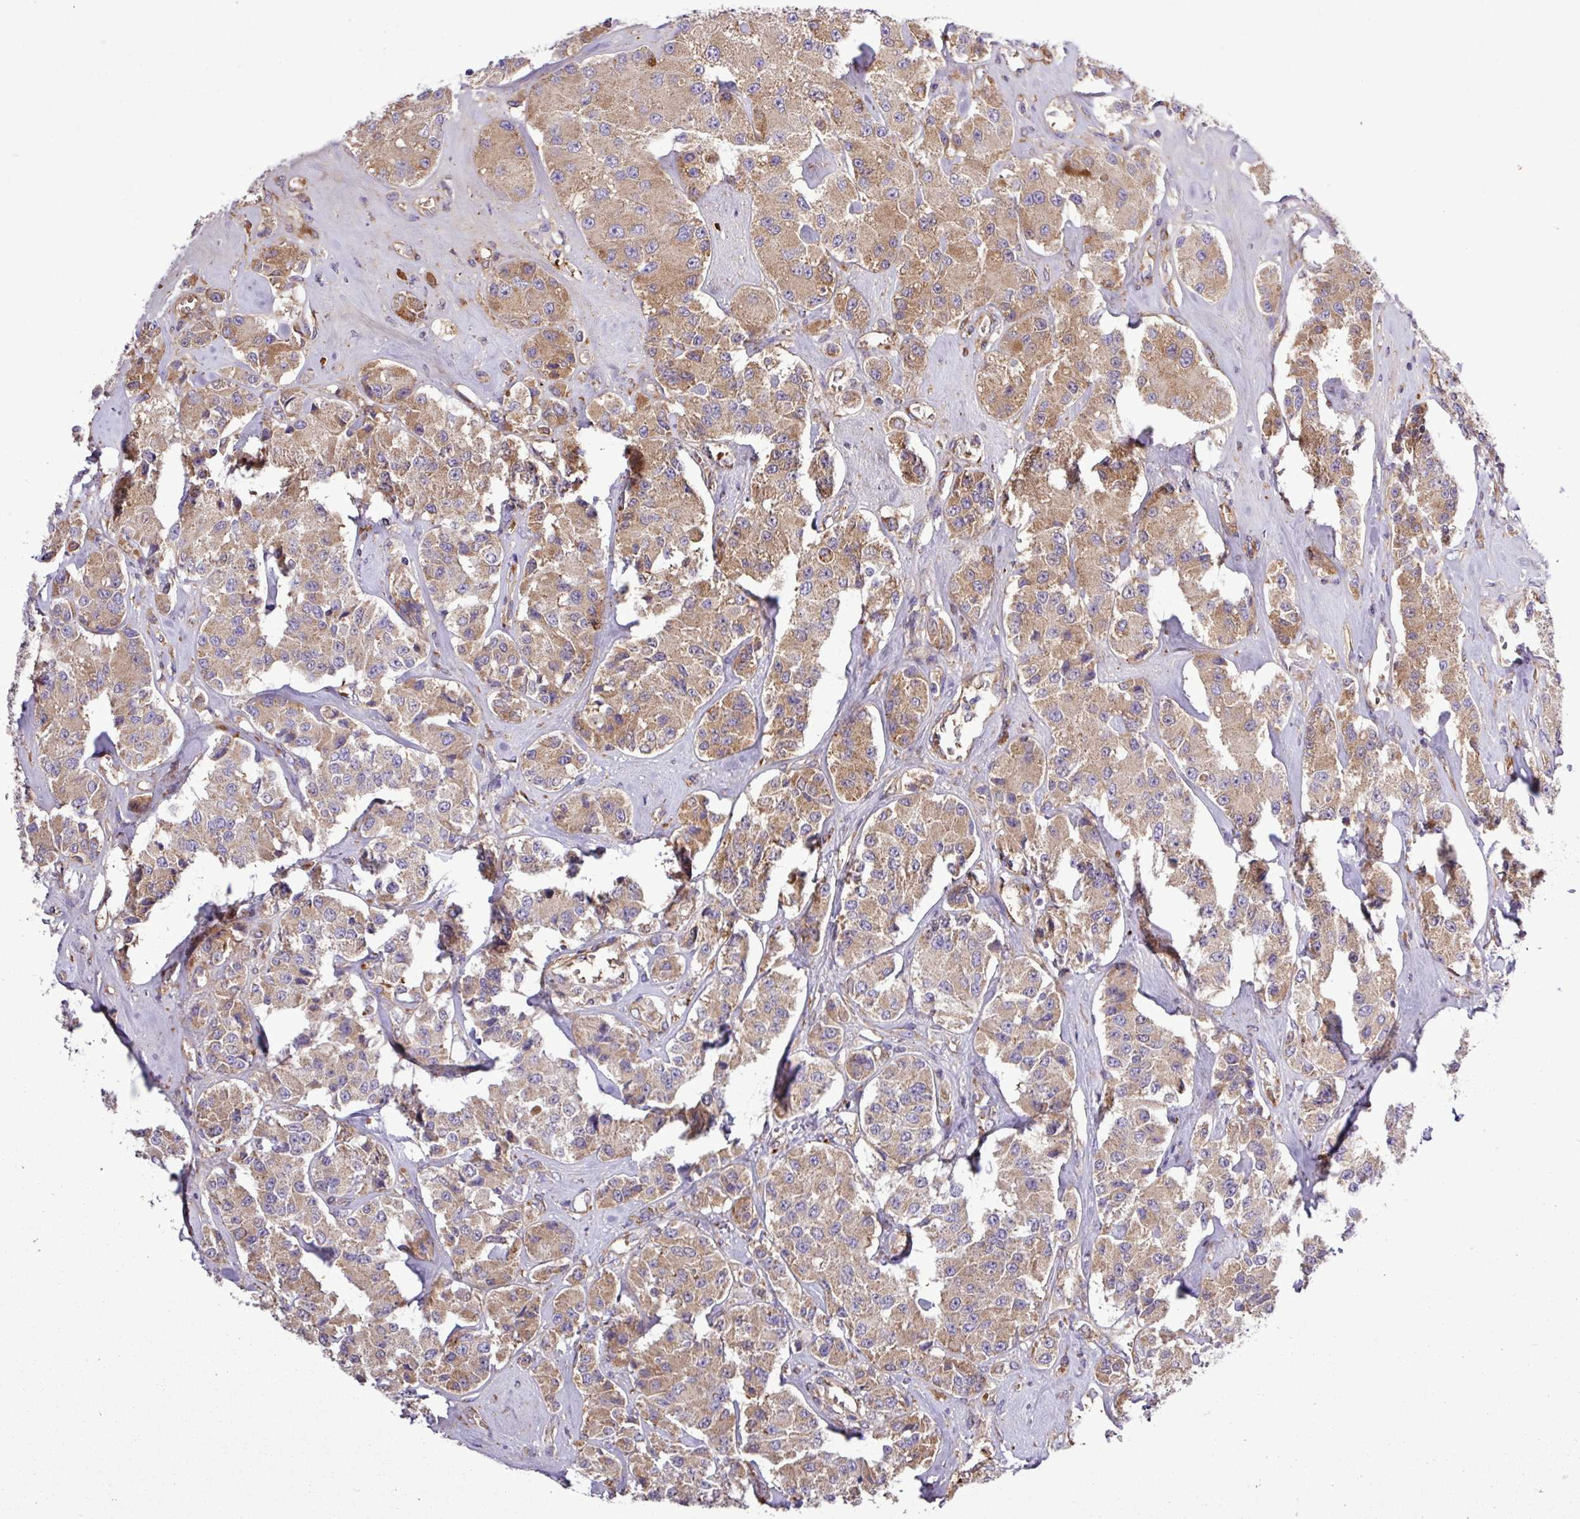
{"staining": {"intensity": "moderate", "quantity": ">75%", "location": "cytoplasmic/membranous"}, "tissue": "carcinoid", "cell_type": "Tumor cells", "image_type": "cancer", "snomed": [{"axis": "morphology", "description": "Carcinoid, malignant, NOS"}, {"axis": "topography", "description": "Pancreas"}], "caption": "Carcinoid stained with DAB immunohistochemistry (IHC) reveals medium levels of moderate cytoplasmic/membranous staining in approximately >75% of tumor cells.", "gene": "CWH43", "patient": {"sex": "male", "age": 41}}